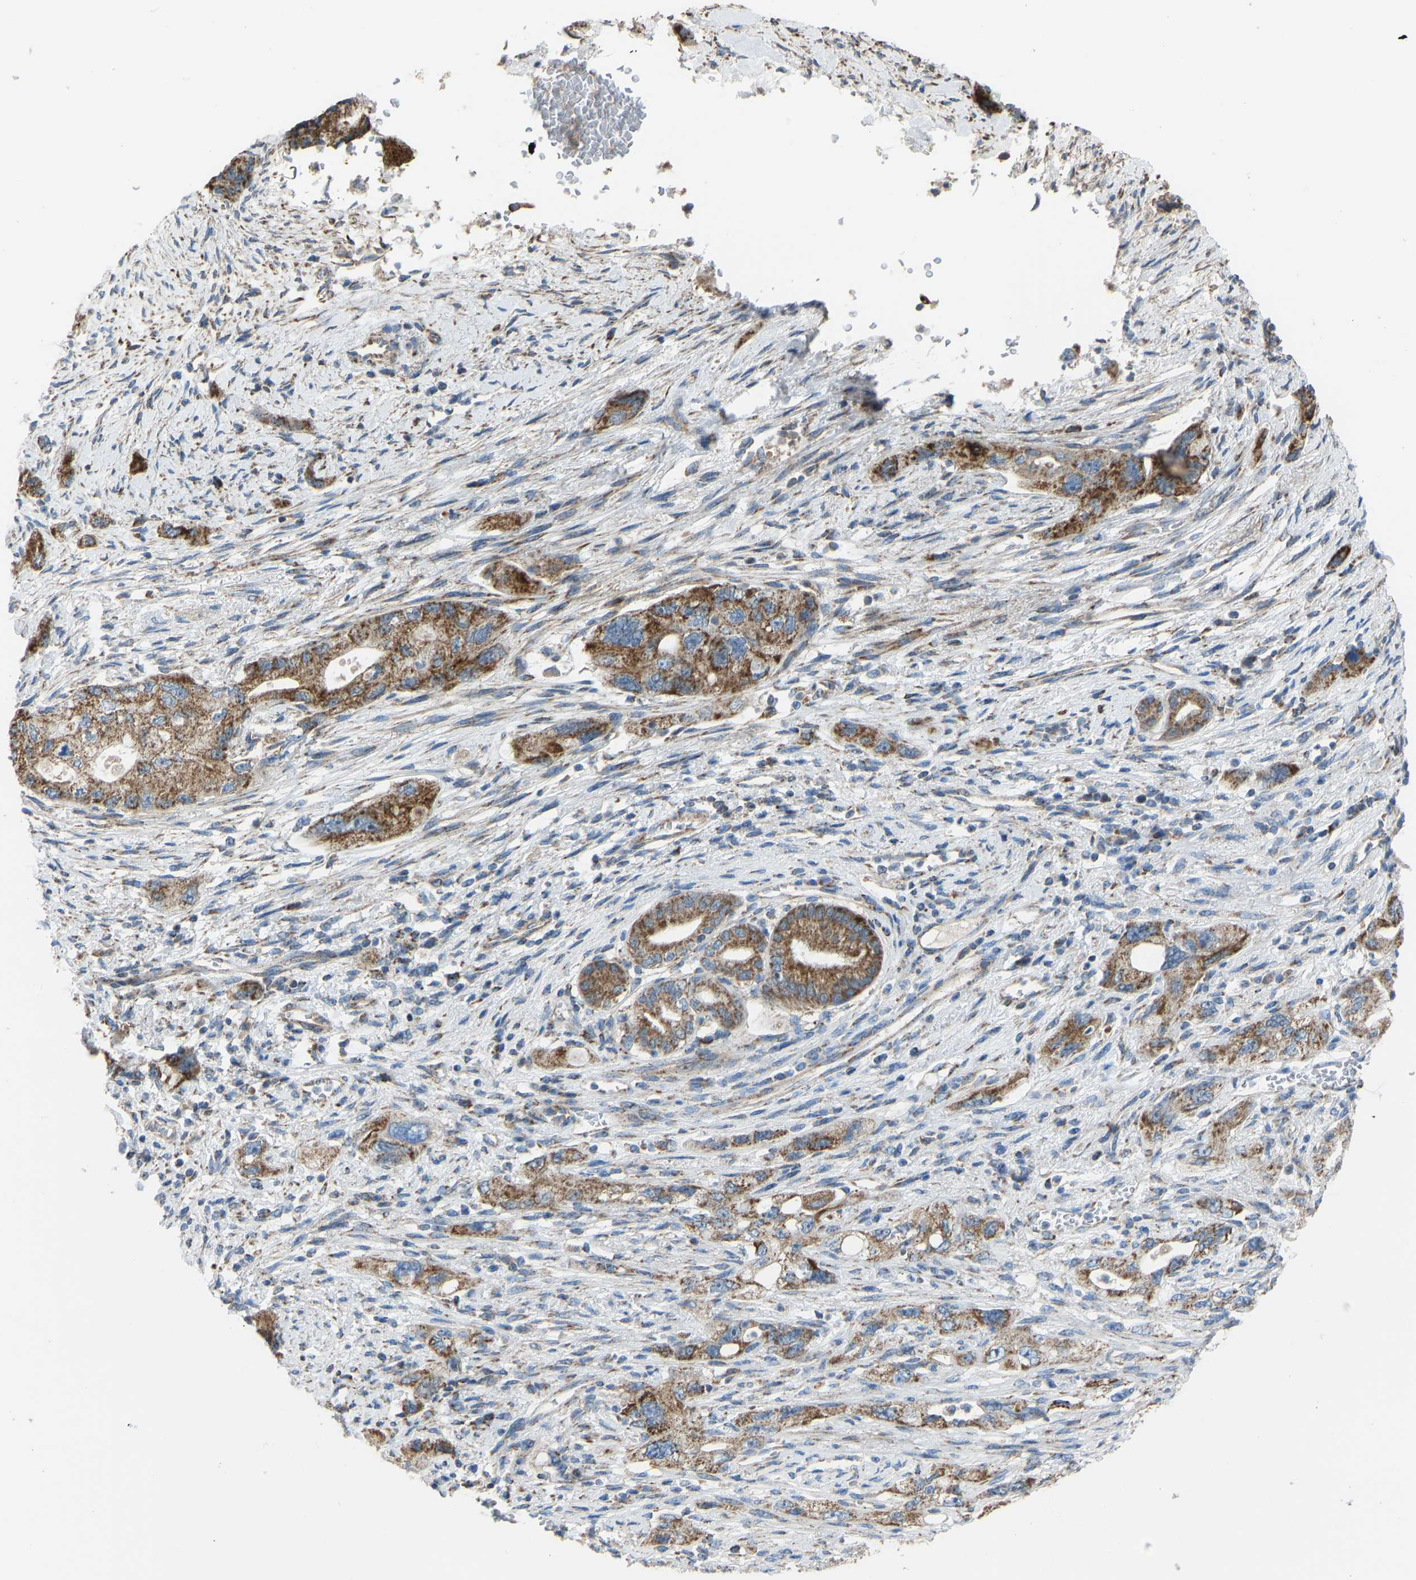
{"staining": {"intensity": "moderate", "quantity": ">75%", "location": "cytoplasmic/membranous"}, "tissue": "pancreatic cancer", "cell_type": "Tumor cells", "image_type": "cancer", "snomed": [{"axis": "morphology", "description": "Adenocarcinoma, NOS"}, {"axis": "topography", "description": "Pancreas"}], "caption": "There is medium levels of moderate cytoplasmic/membranous expression in tumor cells of adenocarcinoma (pancreatic), as demonstrated by immunohistochemical staining (brown color).", "gene": "SMIM20", "patient": {"sex": "female", "age": 73}}